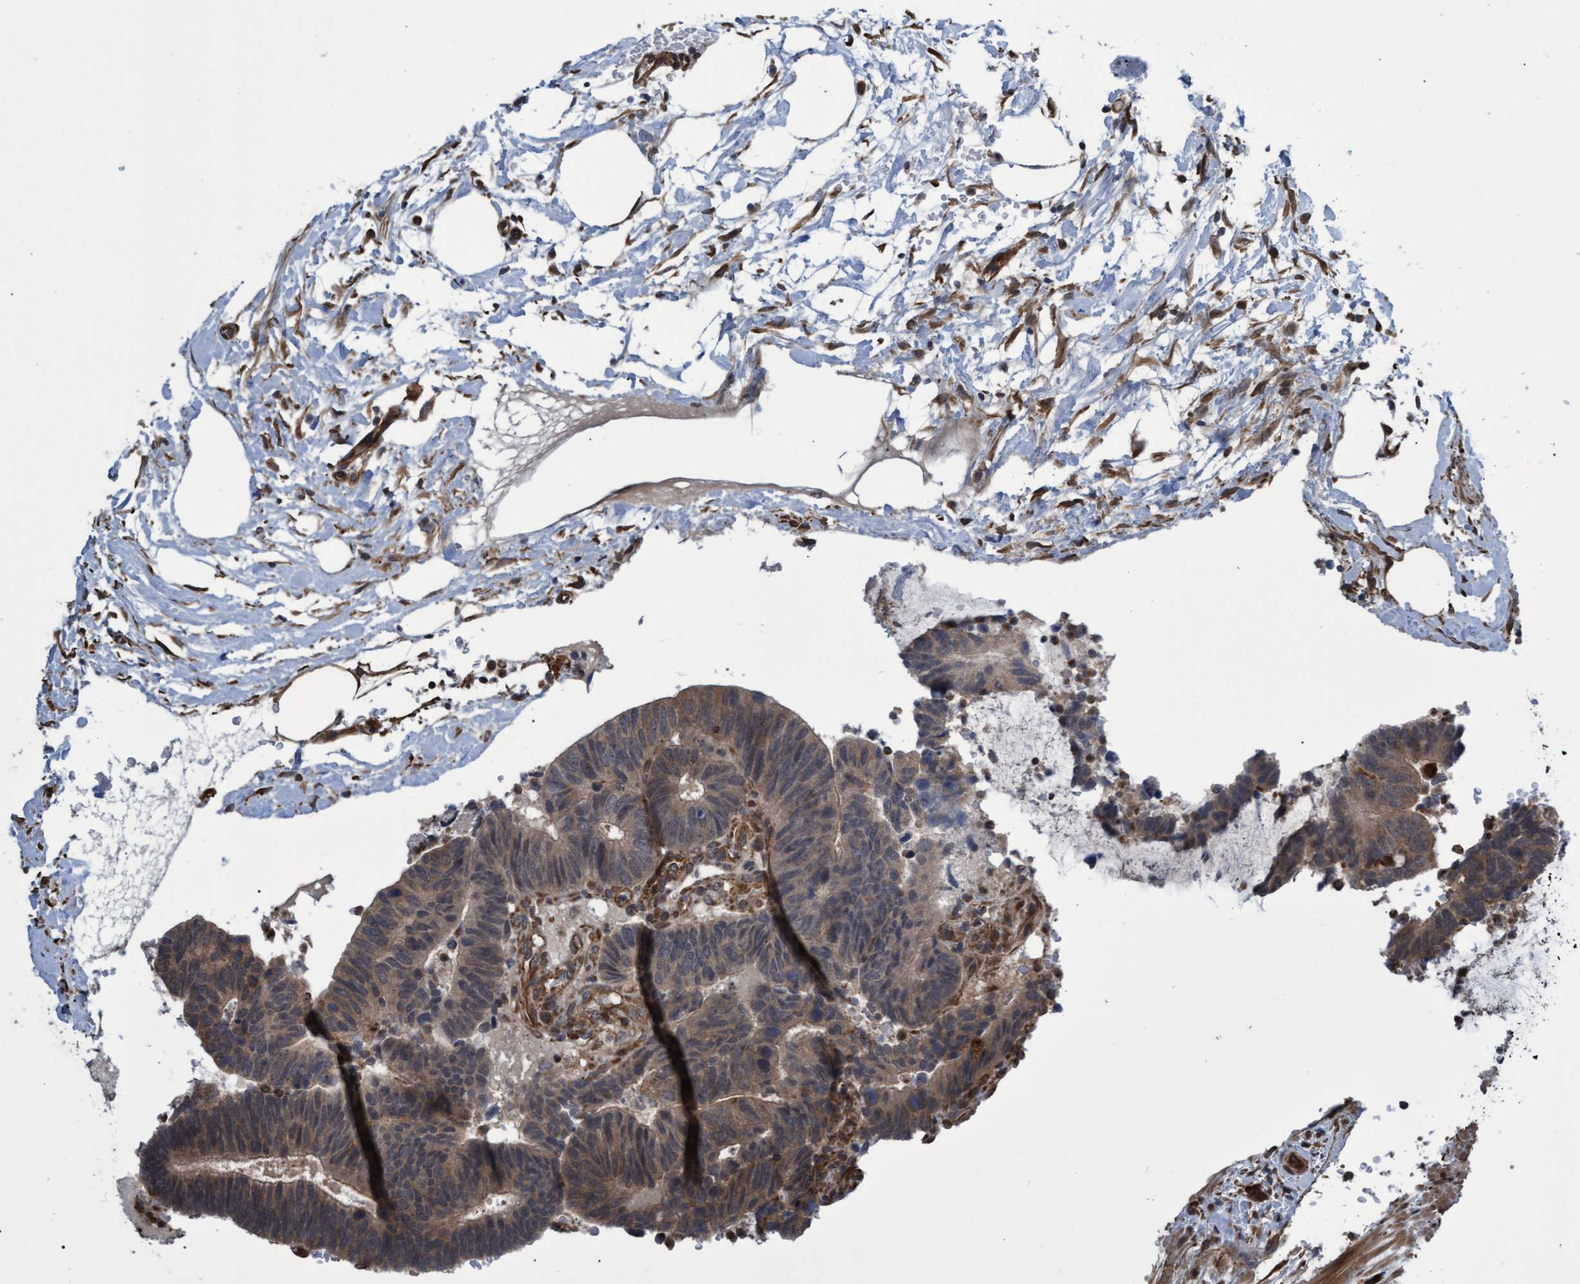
{"staining": {"intensity": "weak", "quantity": ">75%", "location": "cytoplasmic/membranous"}, "tissue": "colorectal cancer", "cell_type": "Tumor cells", "image_type": "cancer", "snomed": [{"axis": "morphology", "description": "Adenocarcinoma, NOS"}, {"axis": "topography", "description": "Colon"}], "caption": "Immunohistochemistry (IHC) (DAB (3,3'-diaminobenzidine)) staining of human adenocarcinoma (colorectal) exhibits weak cytoplasmic/membranous protein positivity in about >75% of tumor cells.", "gene": "TNFRSF10B", "patient": {"sex": "male", "age": 56}}